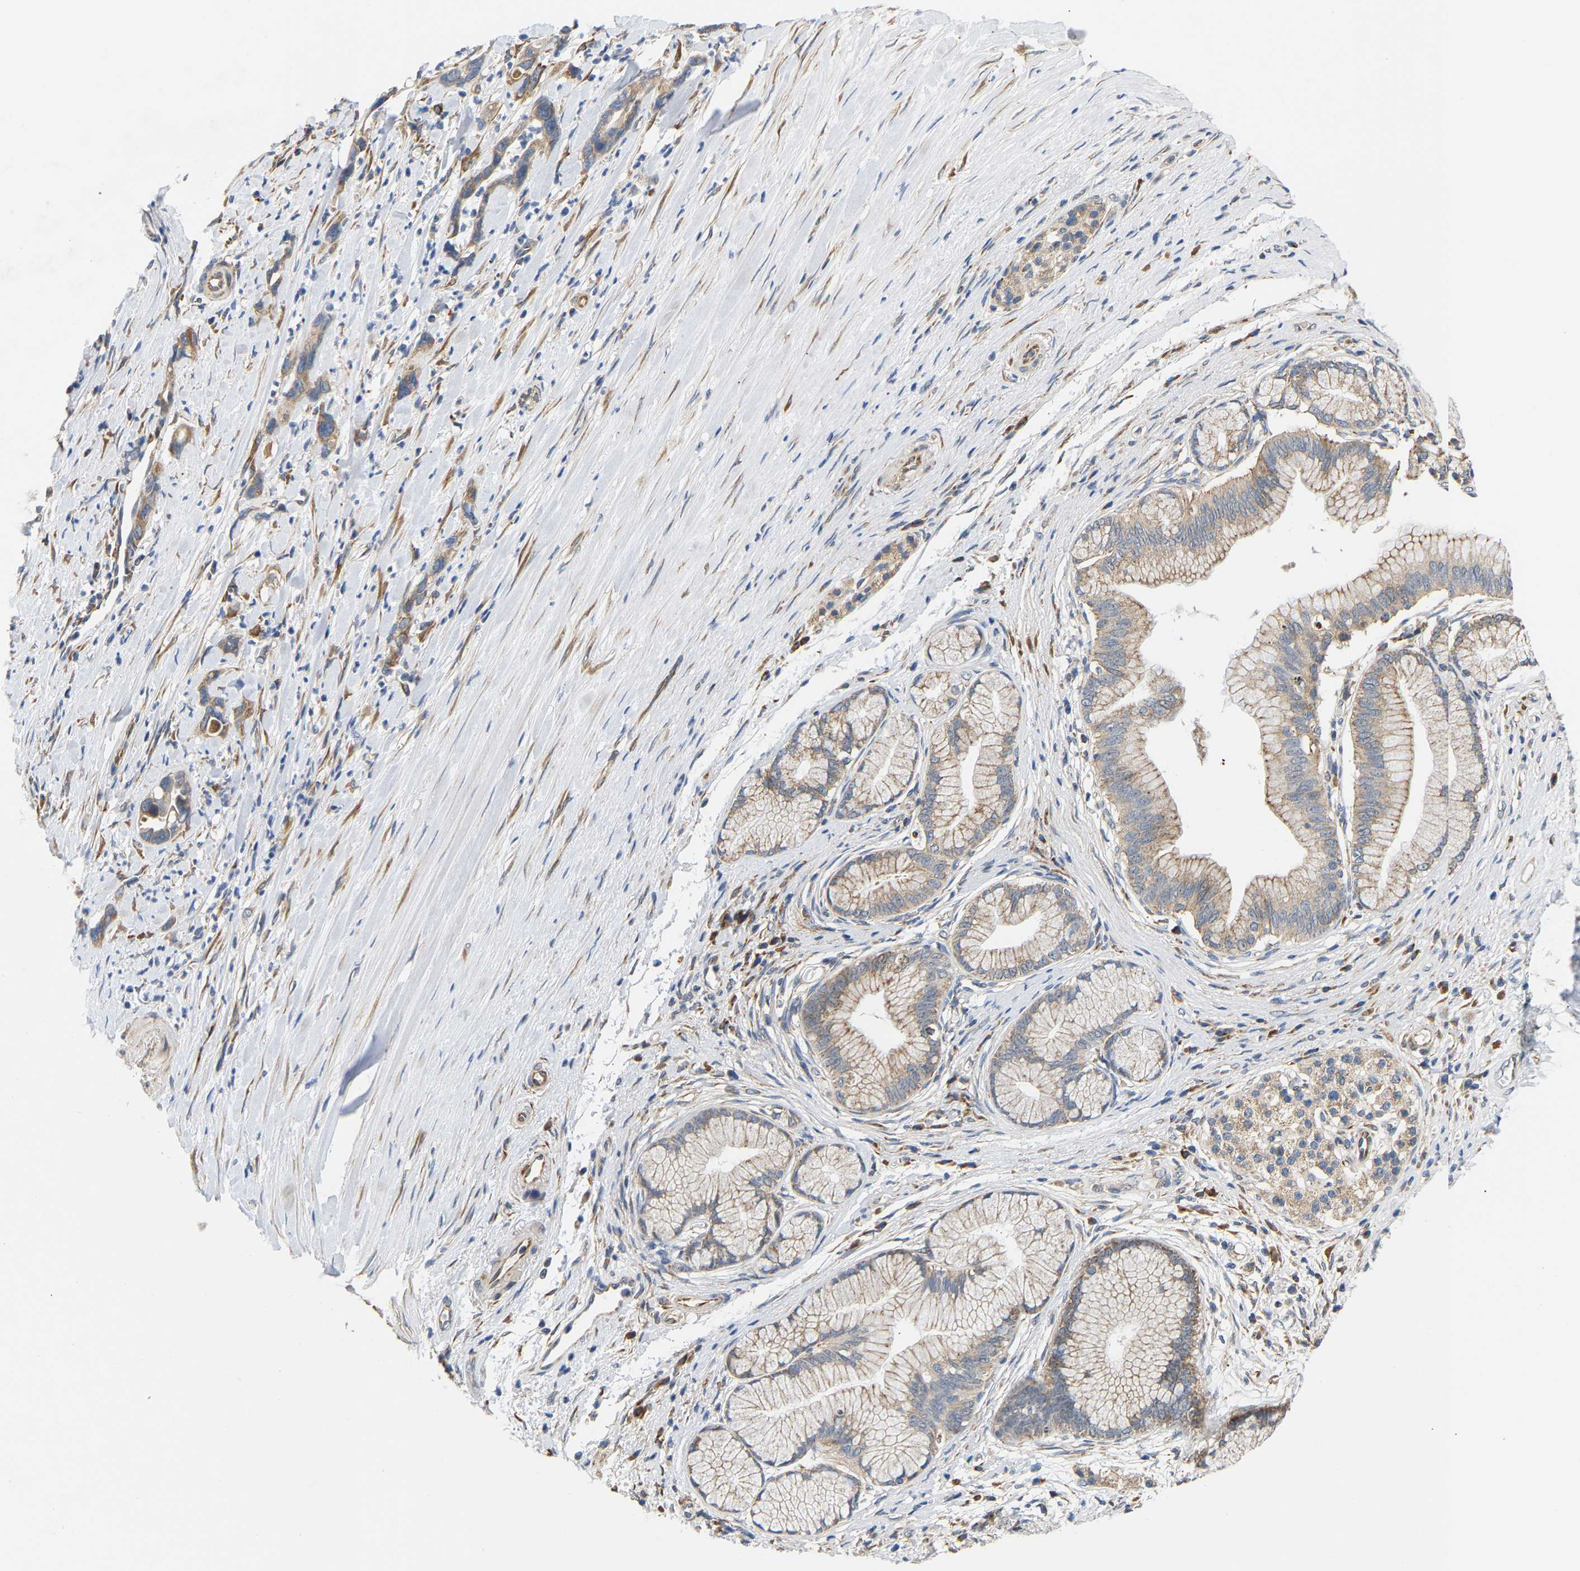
{"staining": {"intensity": "moderate", "quantity": ">75%", "location": "cytoplasmic/membranous"}, "tissue": "pancreatic cancer", "cell_type": "Tumor cells", "image_type": "cancer", "snomed": [{"axis": "morphology", "description": "Adenocarcinoma, NOS"}, {"axis": "topography", "description": "Pancreas"}], "caption": "Immunohistochemistry micrograph of human adenocarcinoma (pancreatic) stained for a protein (brown), which reveals medium levels of moderate cytoplasmic/membranous staining in about >75% of tumor cells.", "gene": "TMEM168", "patient": {"sex": "female", "age": 70}}